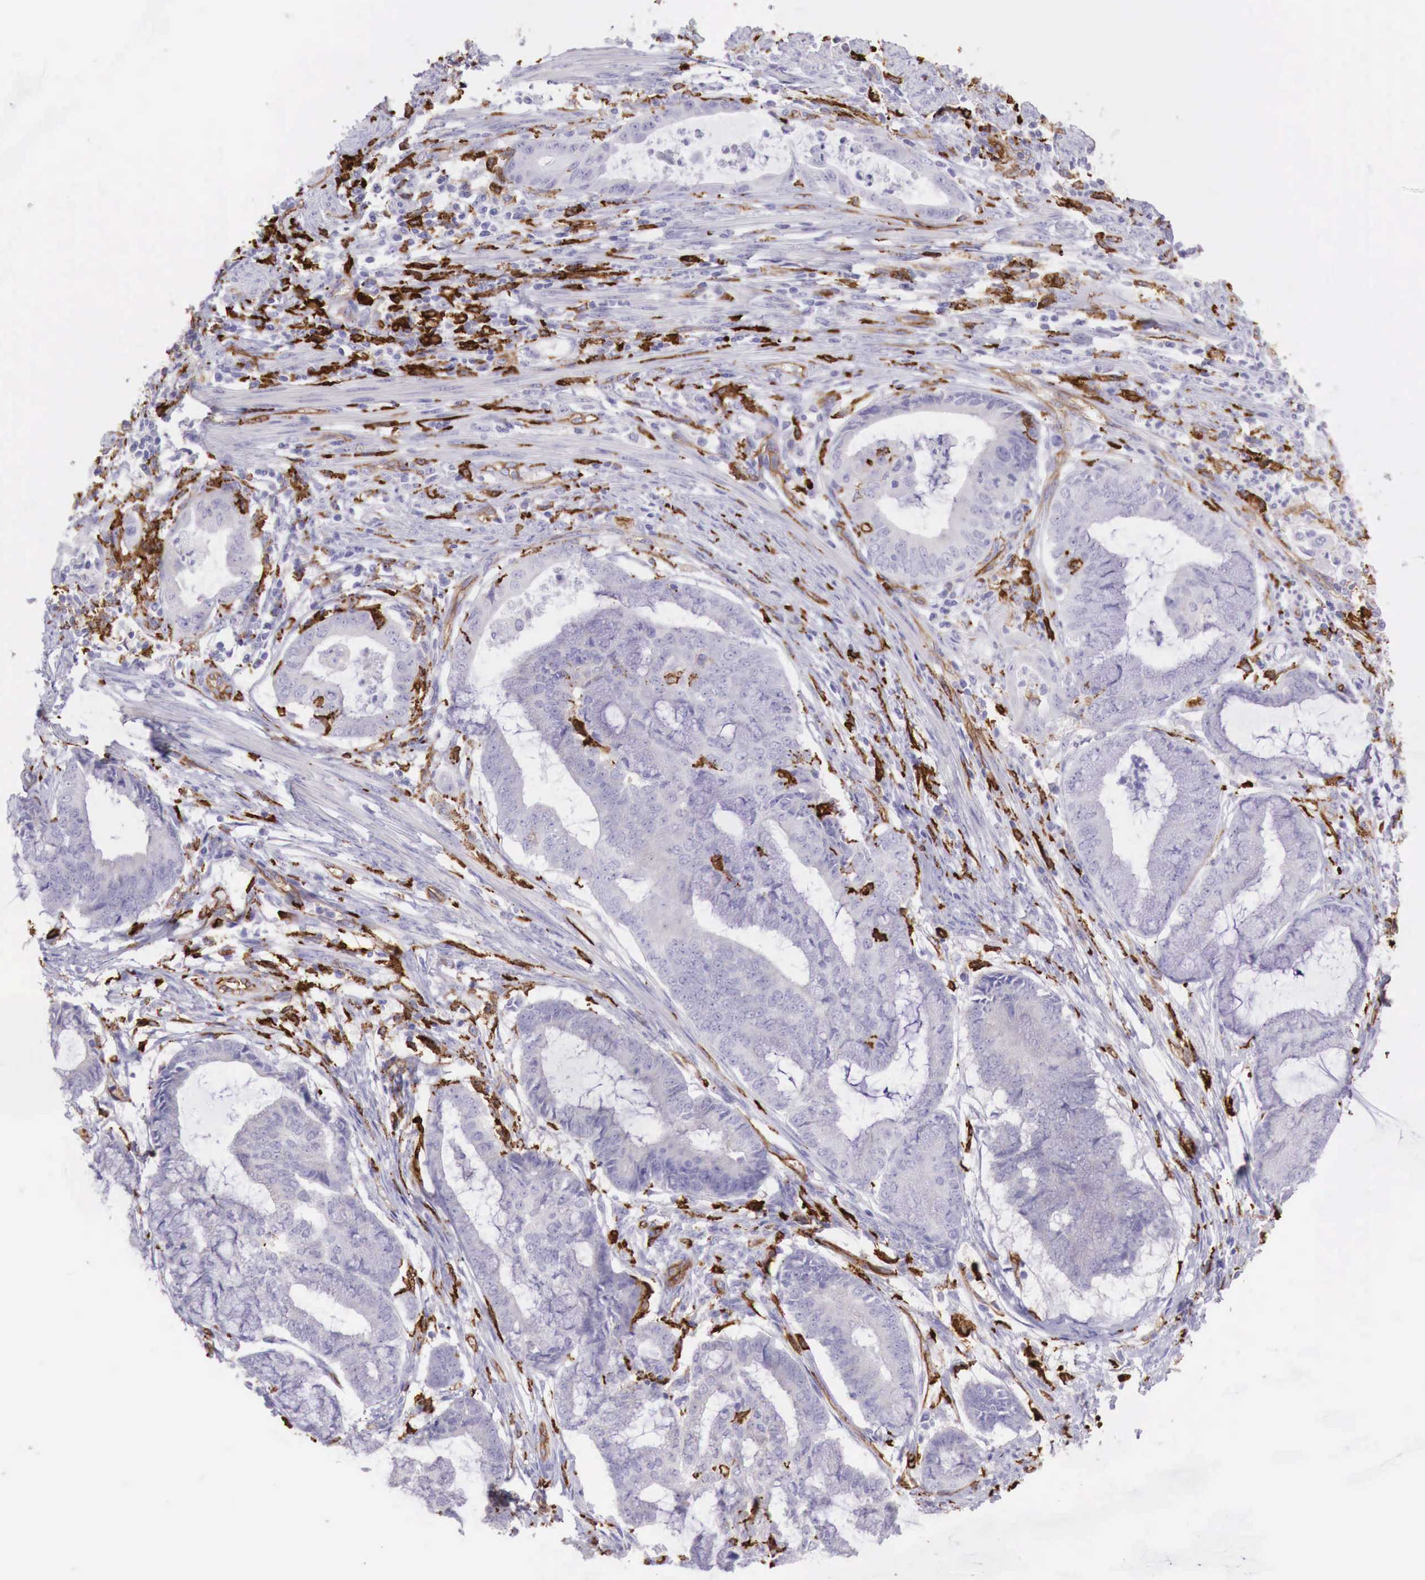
{"staining": {"intensity": "negative", "quantity": "none", "location": "none"}, "tissue": "endometrial cancer", "cell_type": "Tumor cells", "image_type": "cancer", "snomed": [{"axis": "morphology", "description": "Adenocarcinoma, NOS"}, {"axis": "topography", "description": "Endometrium"}], "caption": "The histopathology image demonstrates no significant expression in tumor cells of adenocarcinoma (endometrial).", "gene": "MSR1", "patient": {"sex": "female", "age": 63}}